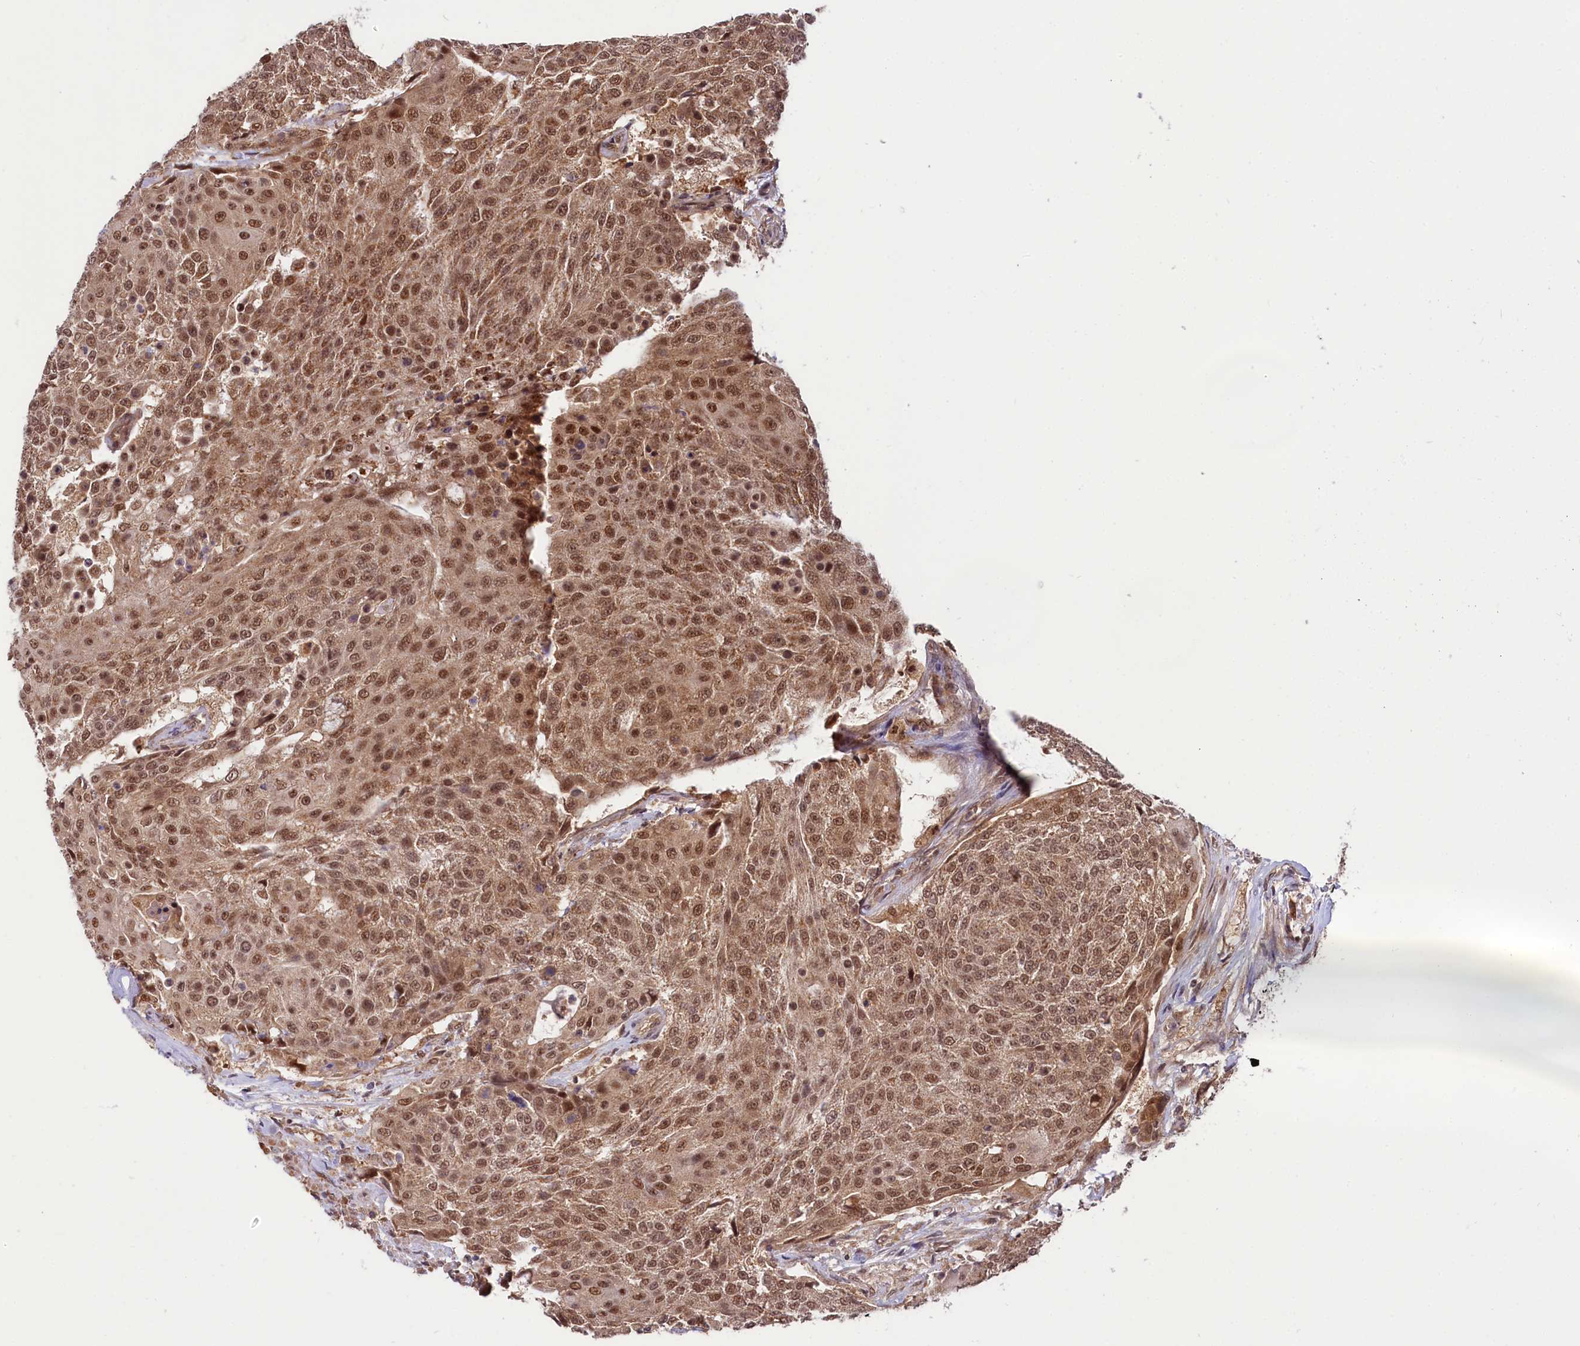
{"staining": {"intensity": "strong", "quantity": ">75%", "location": "cytoplasmic/membranous,nuclear"}, "tissue": "urothelial cancer", "cell_type": "Tumor cells", "image_type": "cancer", "snomed": [{"axis": "morphology", "description": "Urothelial carcinoma, High grade"}, {"axis": "topography", "description": "Urinary bladder"}], "caption": "Immunohistochemical staining of urothelial cancer reveals strong cytoplasmic/membranous and nuclear protein positivity in approximately >75% of tumor cells.", "gene": "UBE3A", "patient": {"sex": "female", "age": 63}}